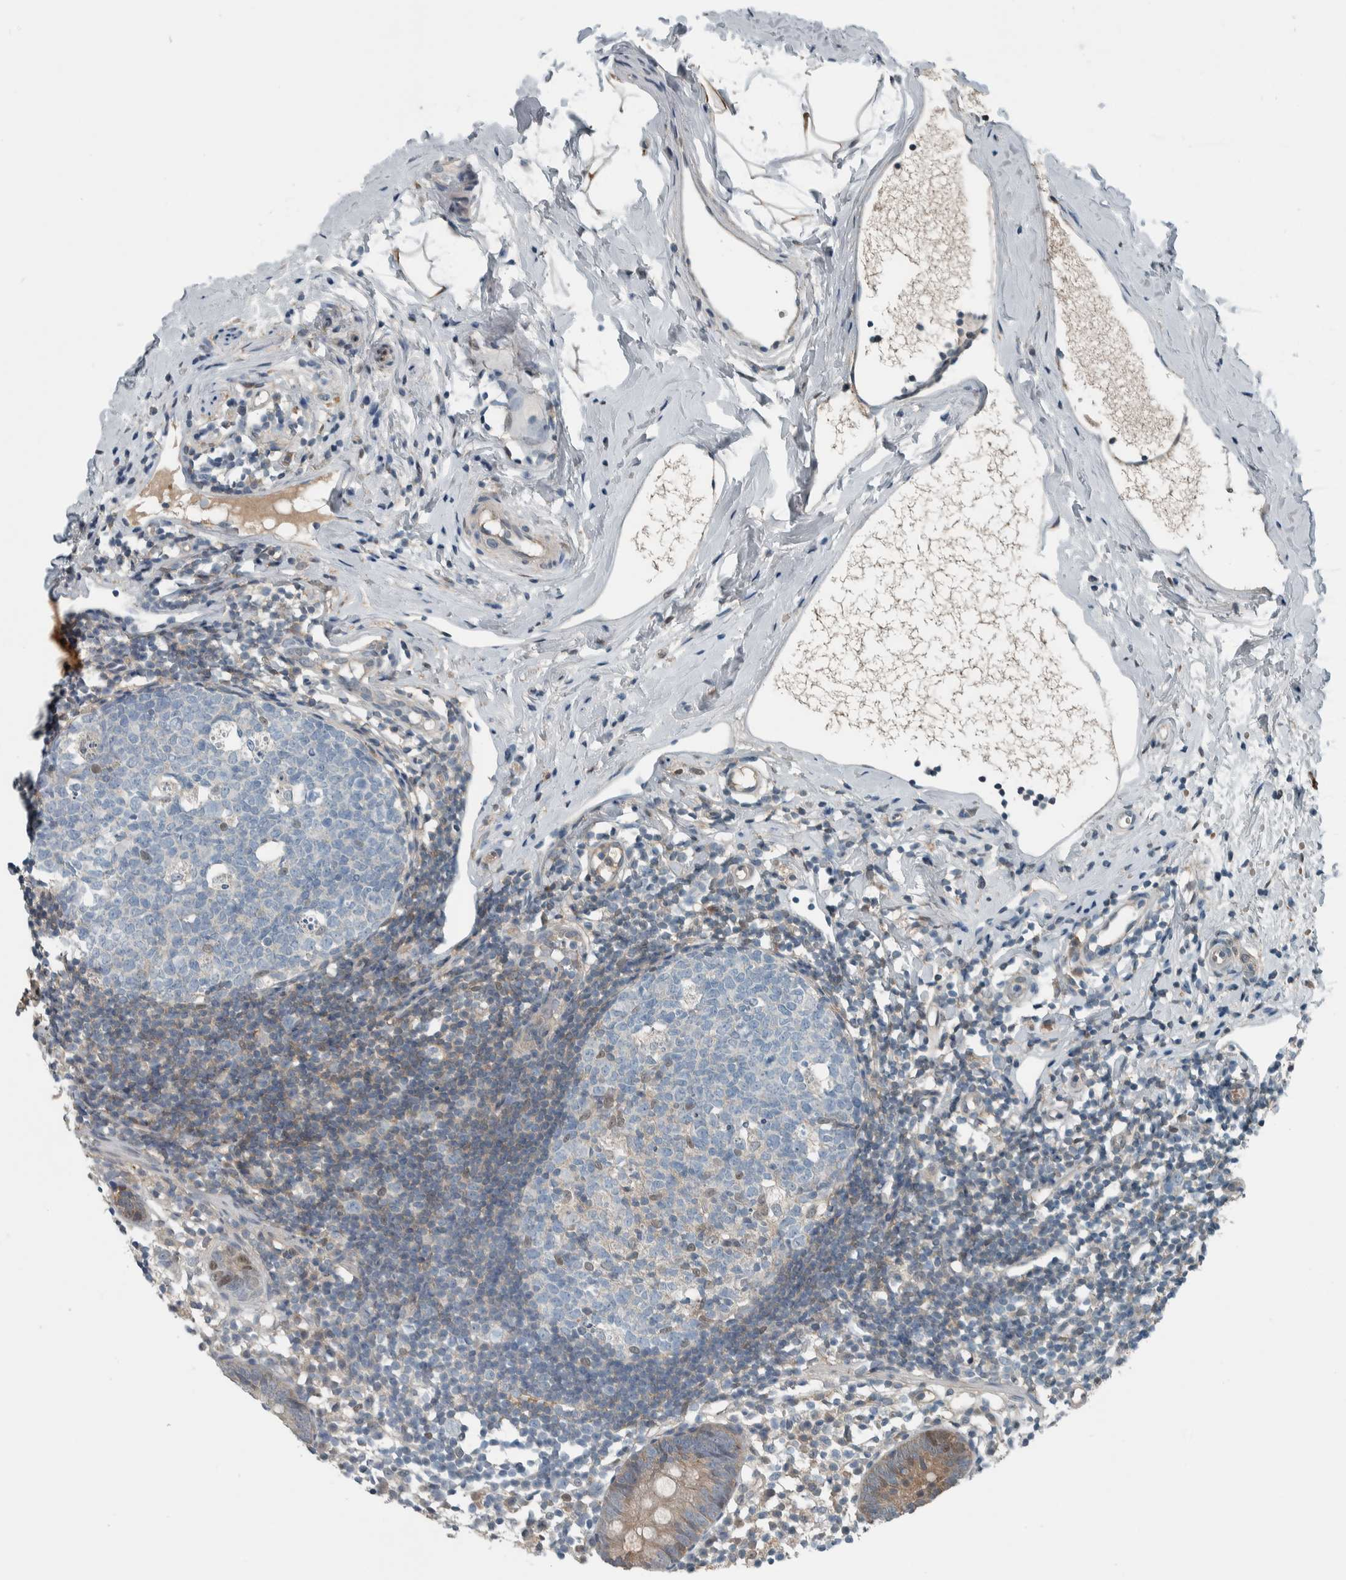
{"staining": {"intensity": "moderate", "quantity": ">75%", "location": "cytoplasmic/membranous,nuclear"}, "tissue": "appendix", "cell_type": "Glandular cells", "image_type": "normal", "snomed": [{"axis": "morphology", "description": "Normal tissue, NOS"}, {"axis": "topography", "description": "Appendix"}], "caption": "The image shows a brown stain indicating the presence of a protein in the cytoplasmic/membranous,nuclear of glandular cells in appendix. (Brightfield microscopy of DAB IHC at high magnification).", "gene": "ALAD", "patient": {"sex": "female", "age": 20}}